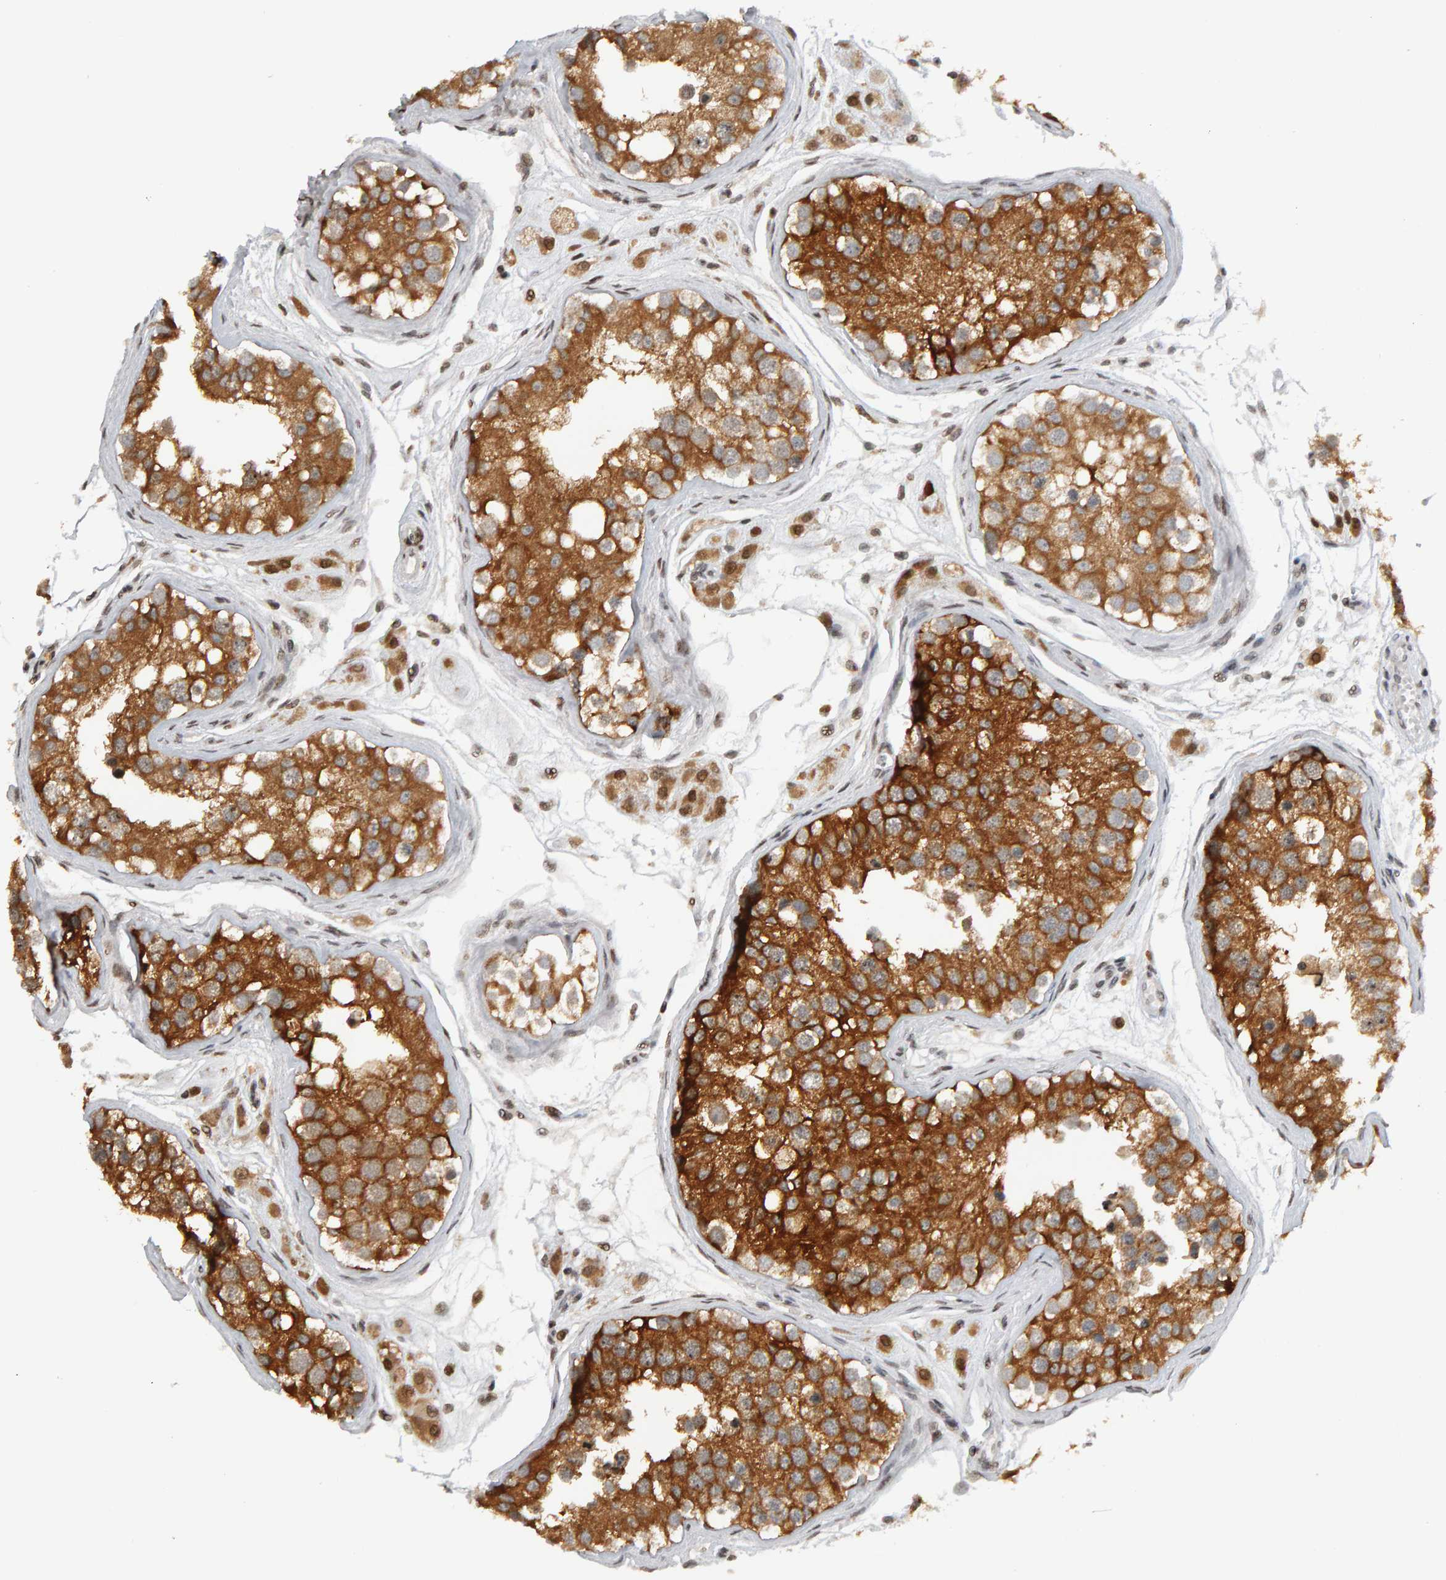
{"staining": {"intensity": "moderate", "quantity": ">75%", "location": "cytoplasmic/membranous"}, "tissue": "testis", "cell_type": "Cells in seminiferous ducts", "image_type": "normal", "snomed": [{"axis": "morphology", "description": "Normal tissue, NOS"}, {"axis": "morphology", "description": "Adenocarcinoma, metastatic, NOS"}, {"axis": "topography", "description": "Testis"}], "caption": "This micrograph demonstrates benign testis stained with IHC to label a protein in brown. The cytoplasmic/membranous of cells in seminiferous ducts show moderate positivity for the protein. Nuclei are counter-stained blue.", "gene": "TRAM1", "patient": {"sex": "male", "age": 26}}